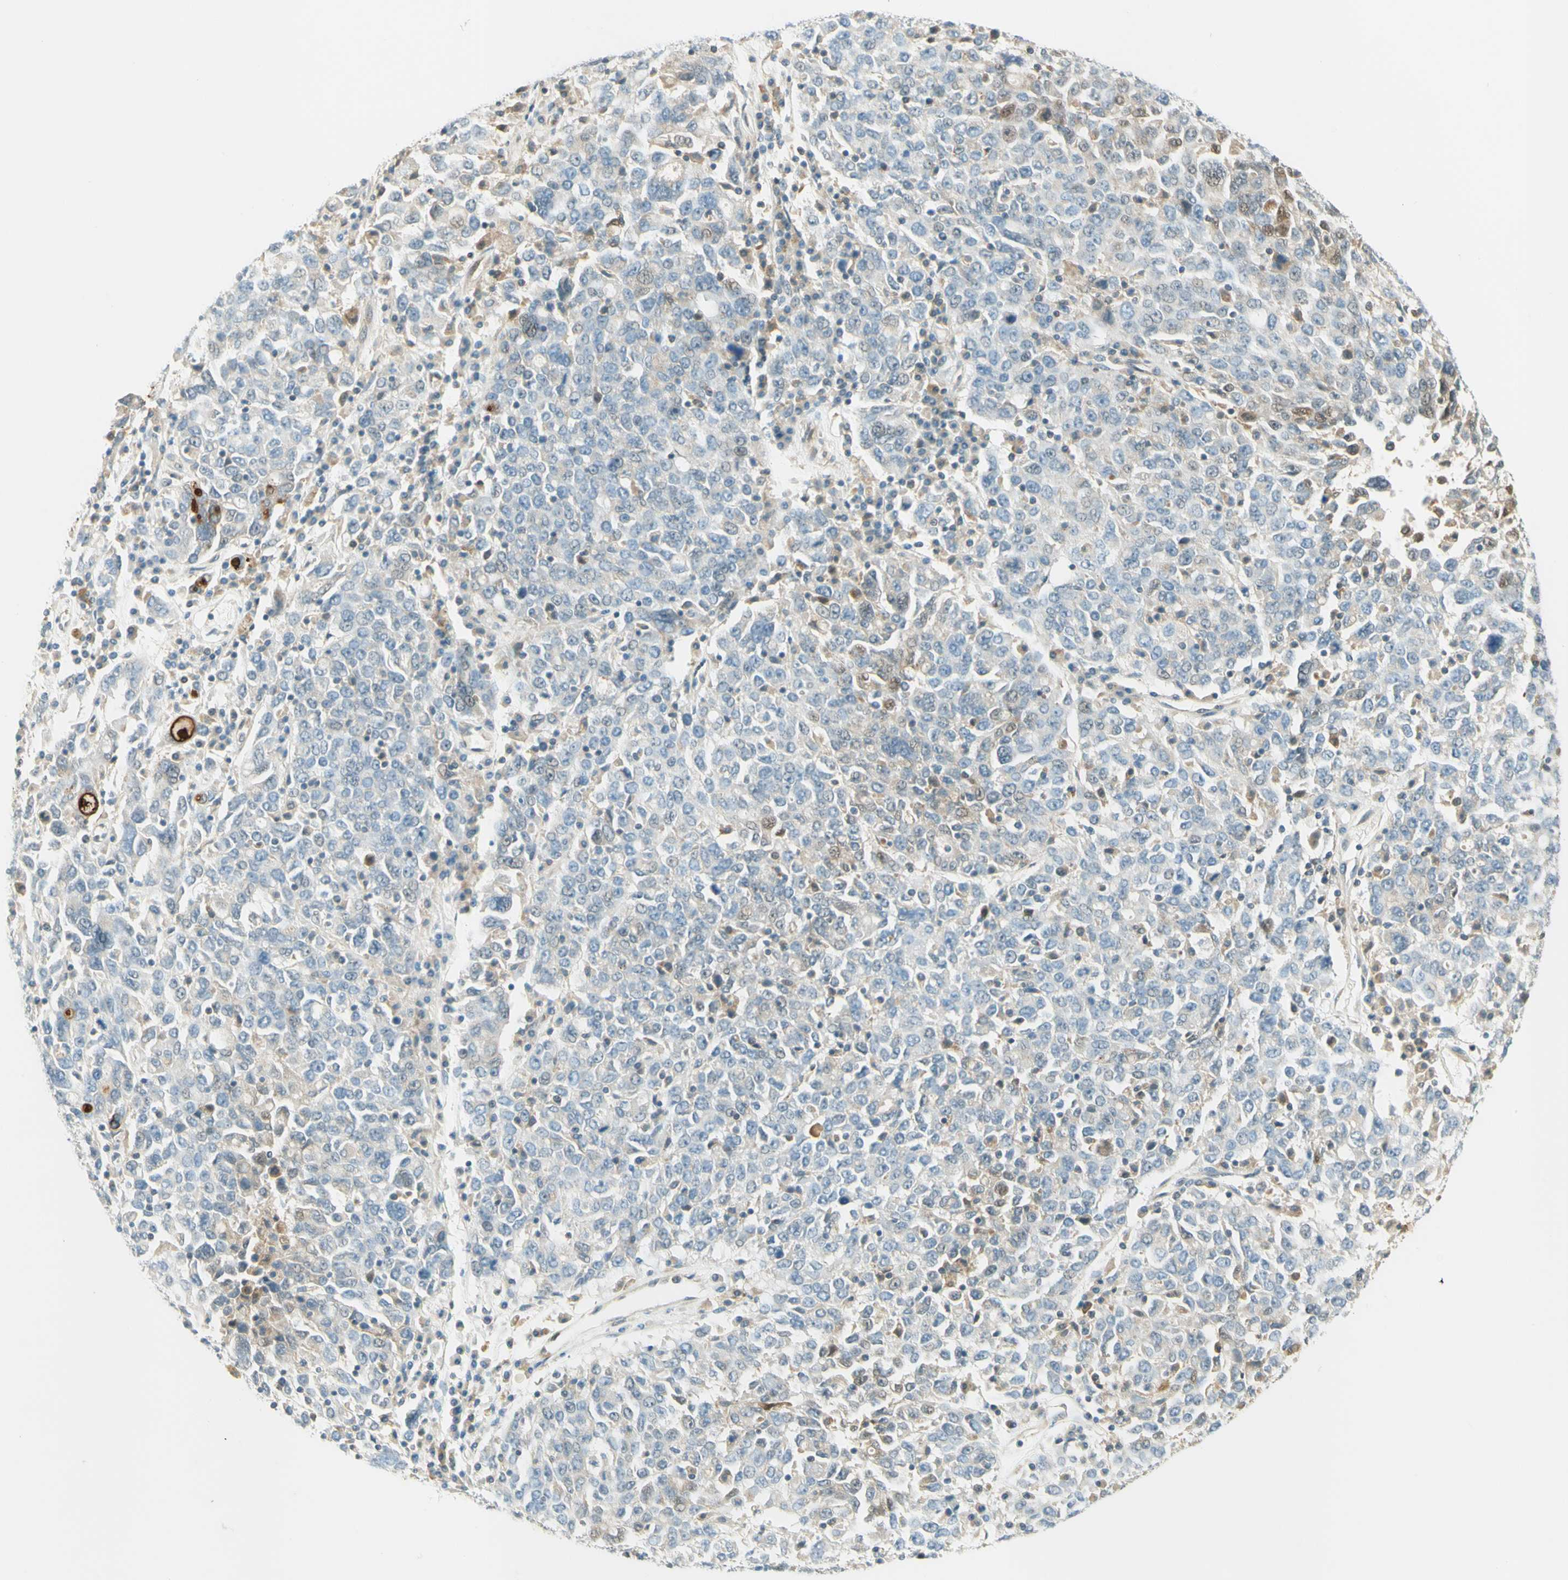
{"staining": {"intensity": "weak", "quantity": "<25%", "location": "cytoplasmic/membranous"}, "tissue": "ovarian cancer", "cell_type": "Tumor cells", "image_type": "cancer", "snomed": [{"axis": "morphology", "description": "Carcinoma, endometroid"}, {"axis": "topography", "description": "Ovary"}], "caption": "IHC photomicrograph of ovarian cancer stained for a protein (brown), which demonstrates no staining in tumor cells.", "gene": "PROM1", "patient": {"sex": "female", "age": 62}}